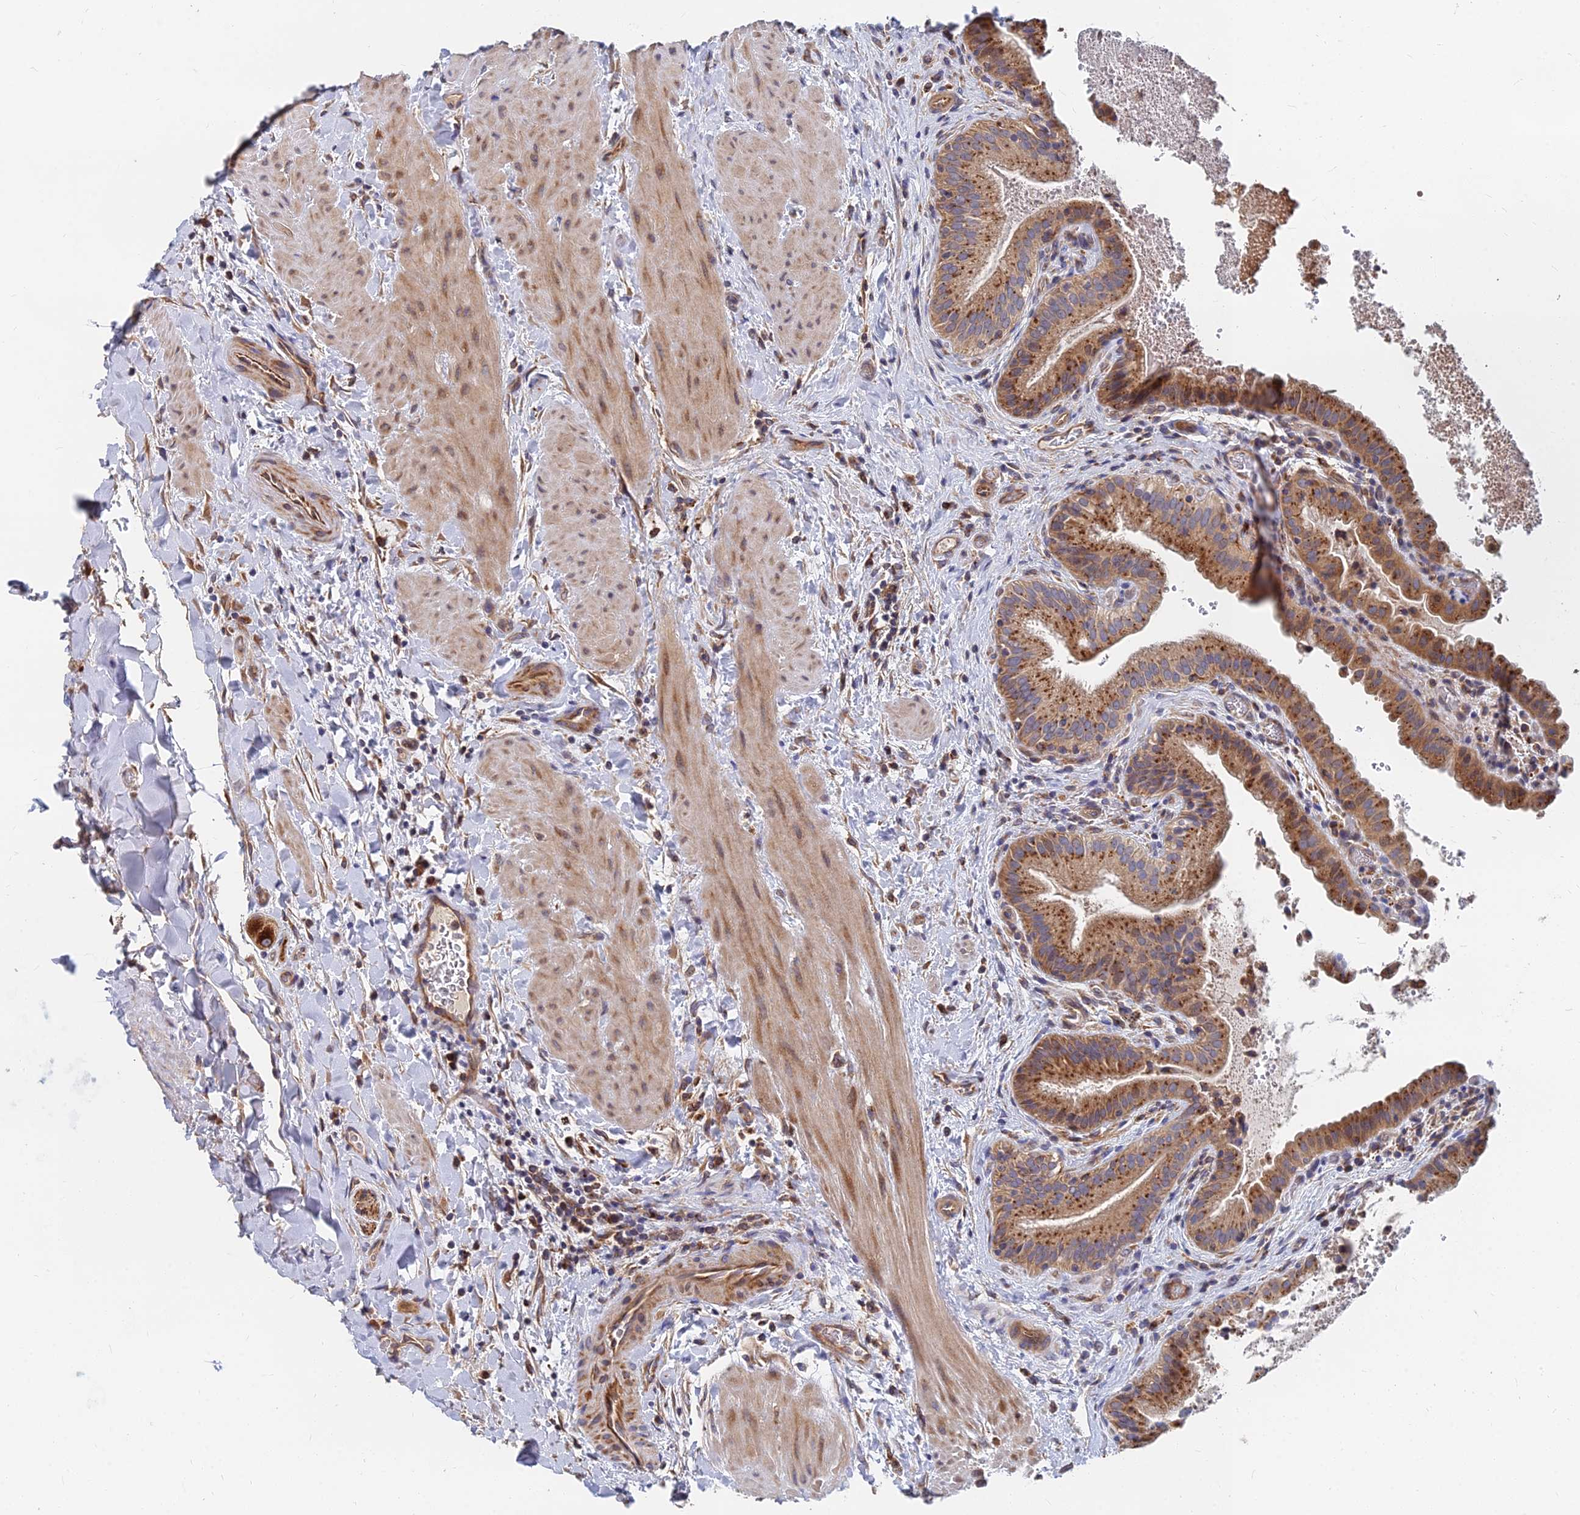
{"staining": {"intensity": "moderate", "quantity": ">75%", "location": "cytoplasmic/membranous"}, "tissue": "gallbladder", "cell_type": "Glandular cells", "image_type": "normal", "snomed": [{"axis": "morphology", "description": "Normal tissue, NOS"}, {"axis": "topography", "description": "Gallbladder"}], "caption": "A brown stain labels moderate cytoplasmic/membranous expression of a protein in glandular cells of unremarkable gallbladder. (Brightfield microscopy of DAB IHC at high magnification).", "gene": "CCZ1B", "patient": {"sex": "male", "age": 24}}